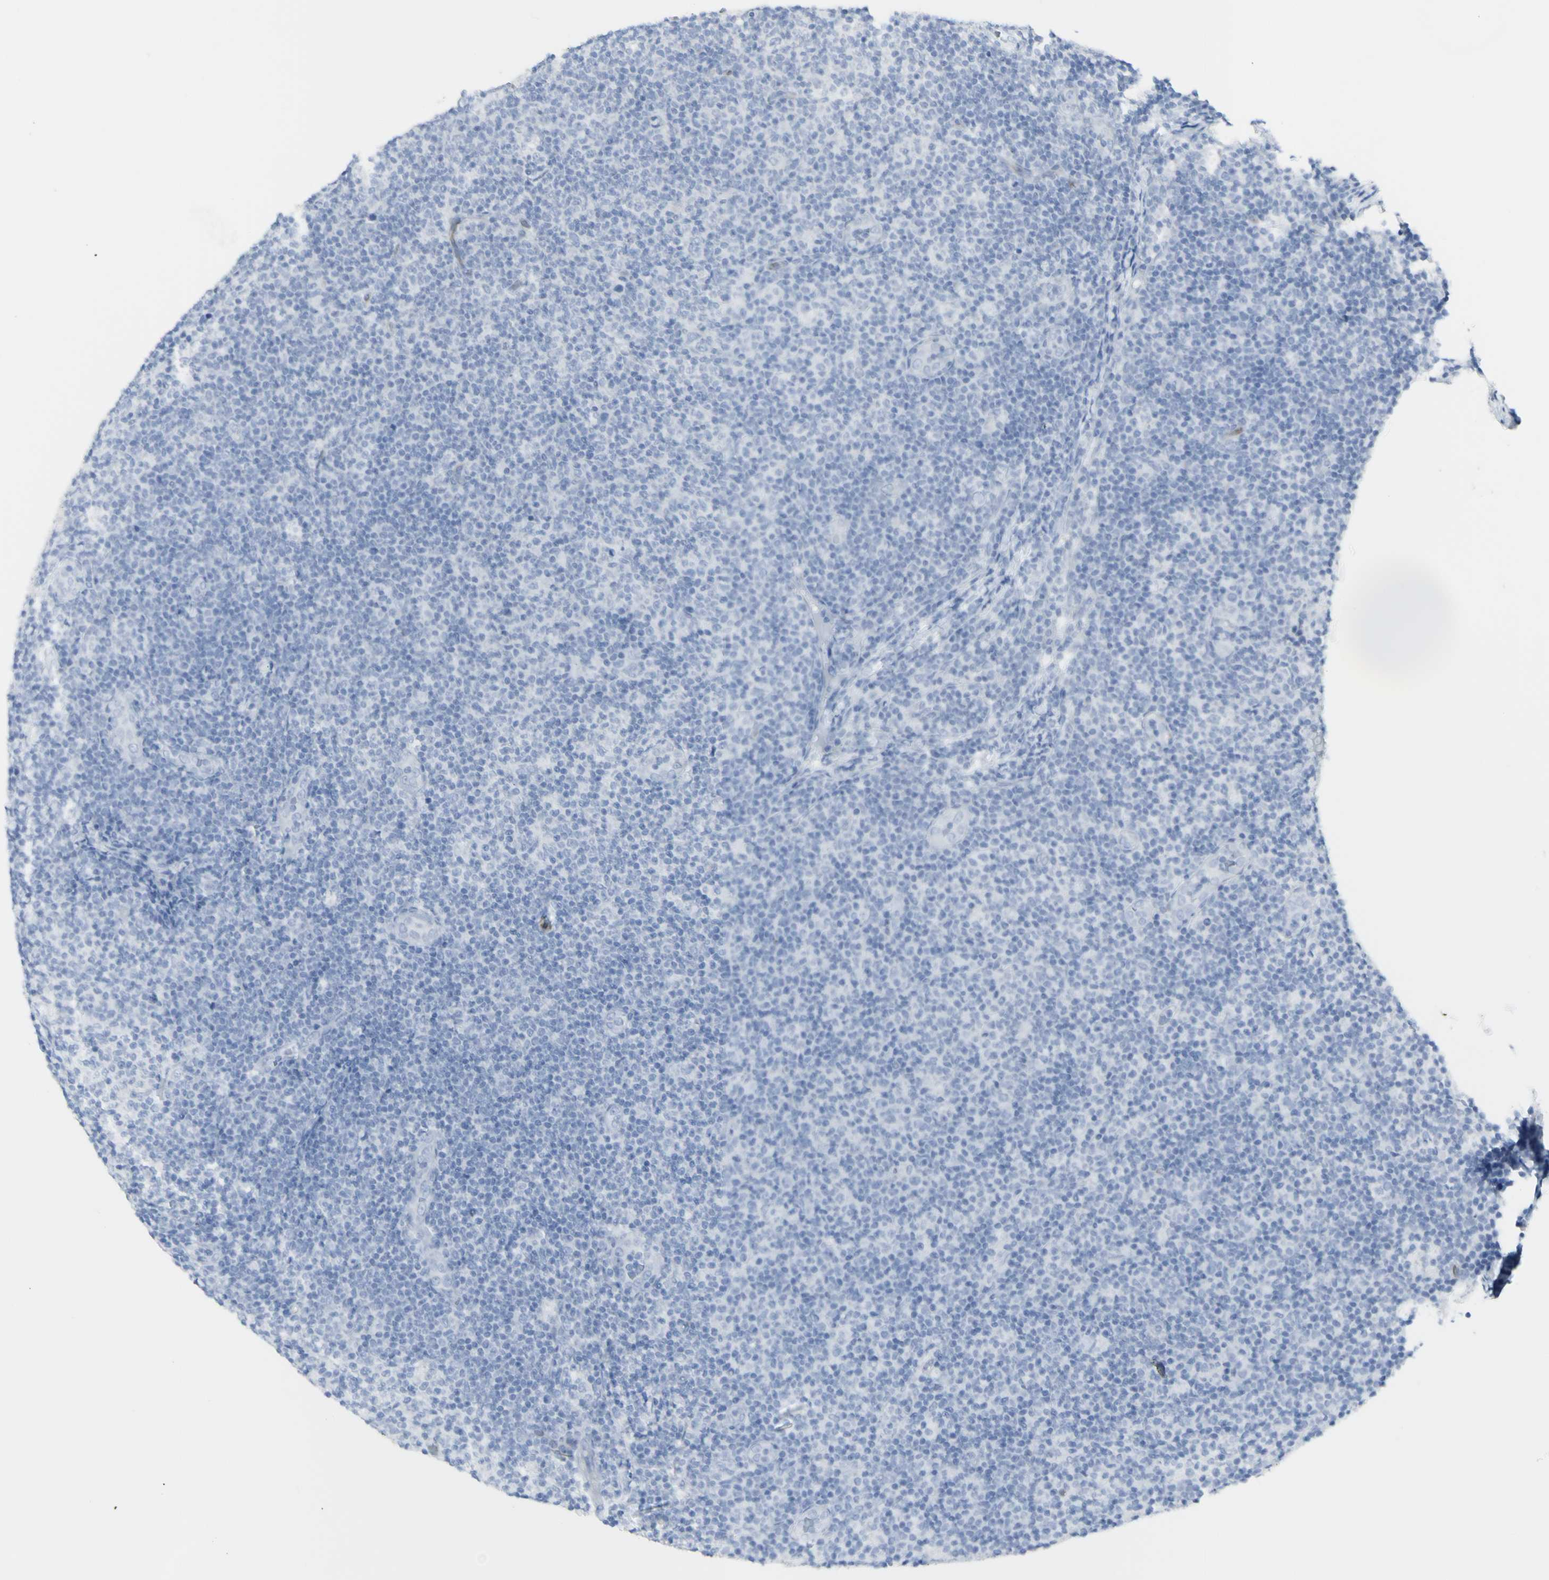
{"staining": {"intensity": "negative", "quantity": "none", "location": "none"}, "tissue": "lymphoma", "cell_type": "Tumor cells", "image_type": "cancer", "snomed": [{"axis": "morphology", "description": "Malignant lymphoma, non-Hodgkin's type, Low grade"}, {"axis": "topography", "description": "Lymph node"}], "caption": "Photomicrograph shows no significant protein expression in tumor cells of lymphoma.", "gene": "ENSG00000198211", "patient": {"sex": "male", "age": 83}}